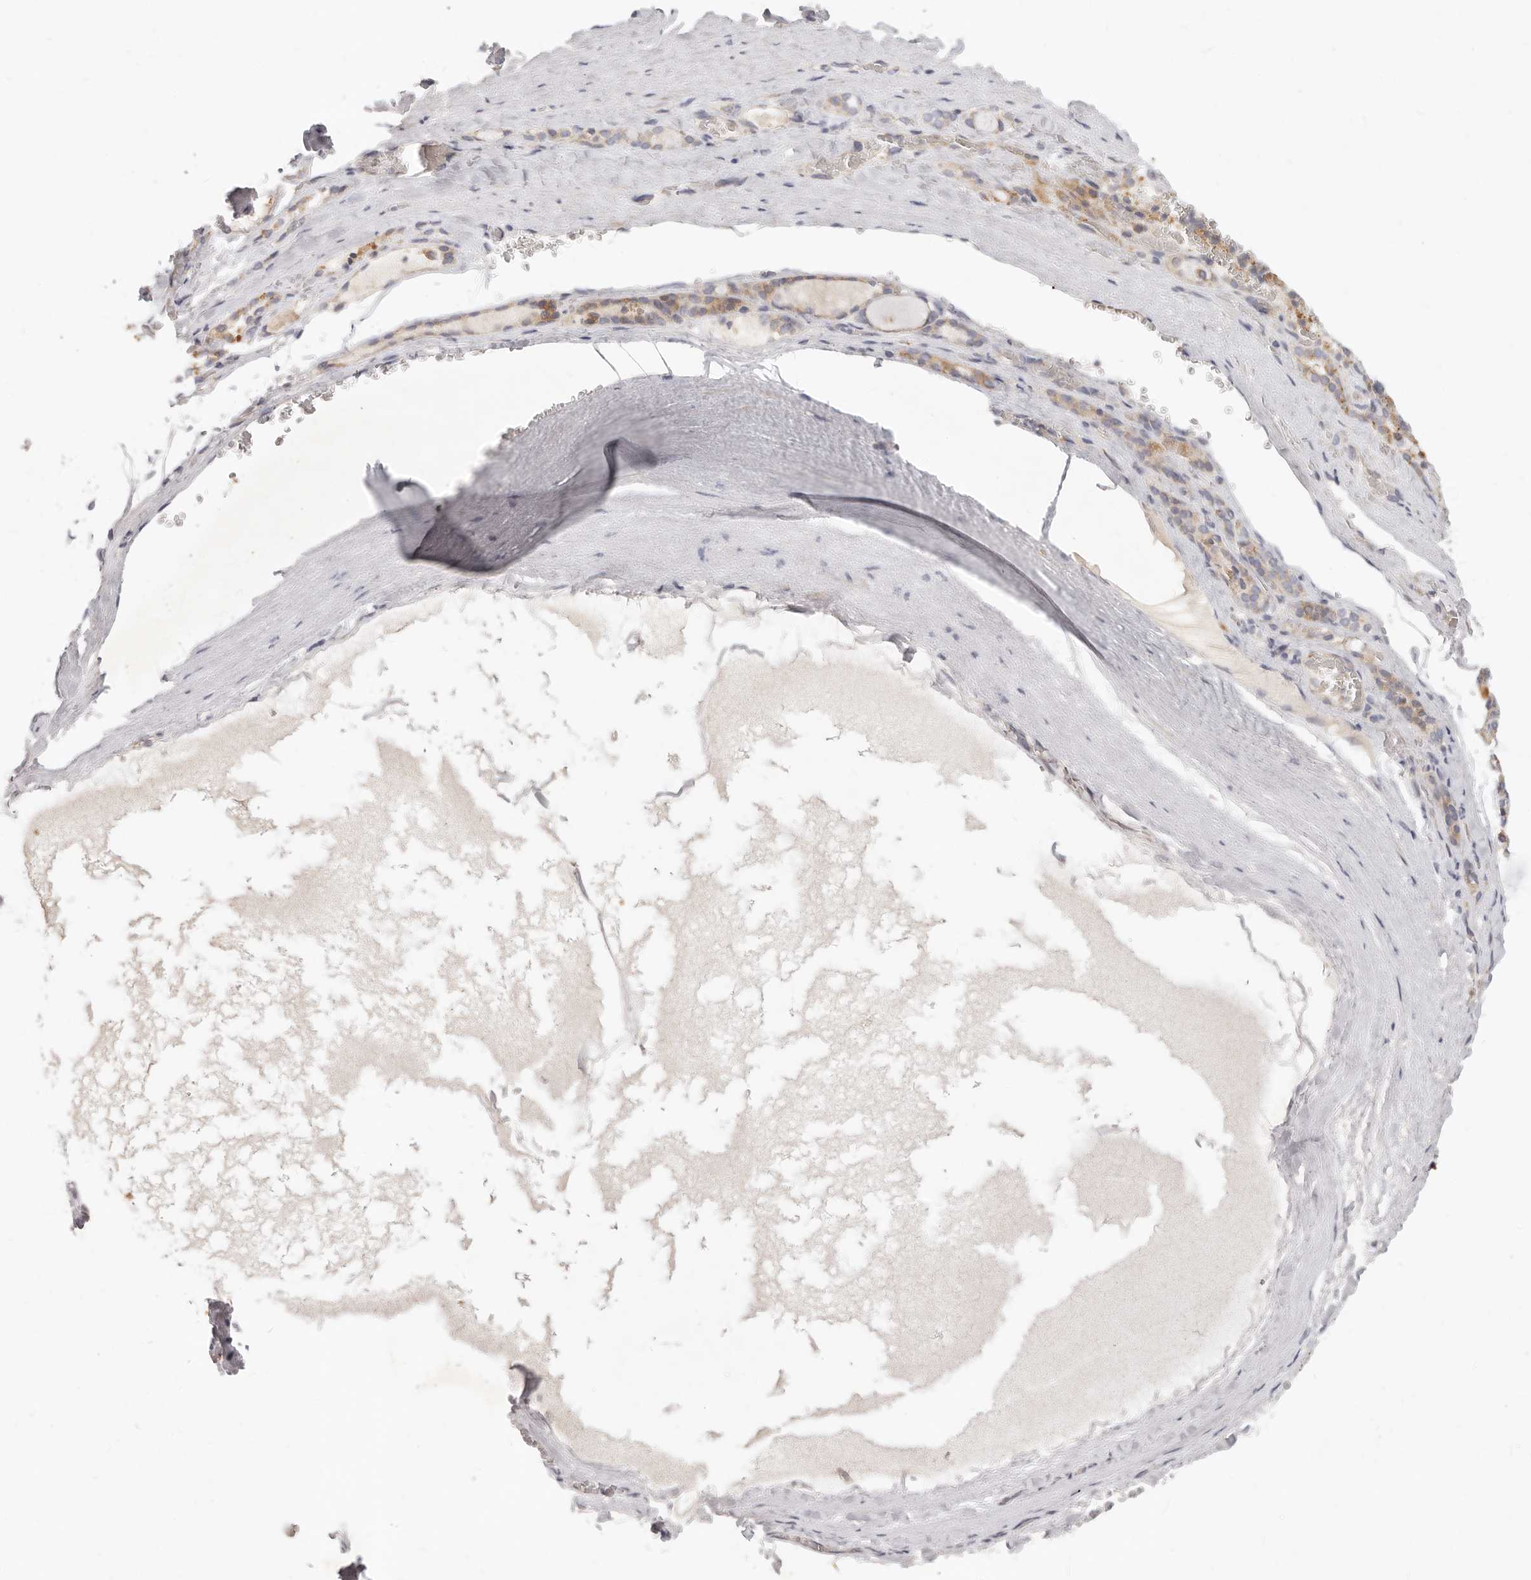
{"staining": {"intensity": "moderate", "quantity": ">75%", "location": "cytoplasmic/membranous"}, "tissue": "thyroid gland", "cell_type": "Glandular cells", "image_type": "normal", "snomed": [{"axis": "morphology", "description": "Normal tissue, NOS"}, {"axis": "topography", "description": "Thyroid gland"}], "caption": "A brown stain shows moderate cytoplasmic/membranous positivity of a protein in glandular cells of normal human thyroid gland.", "gene": "TFB2M", "patient": {"sex": "female", "age": 22}}